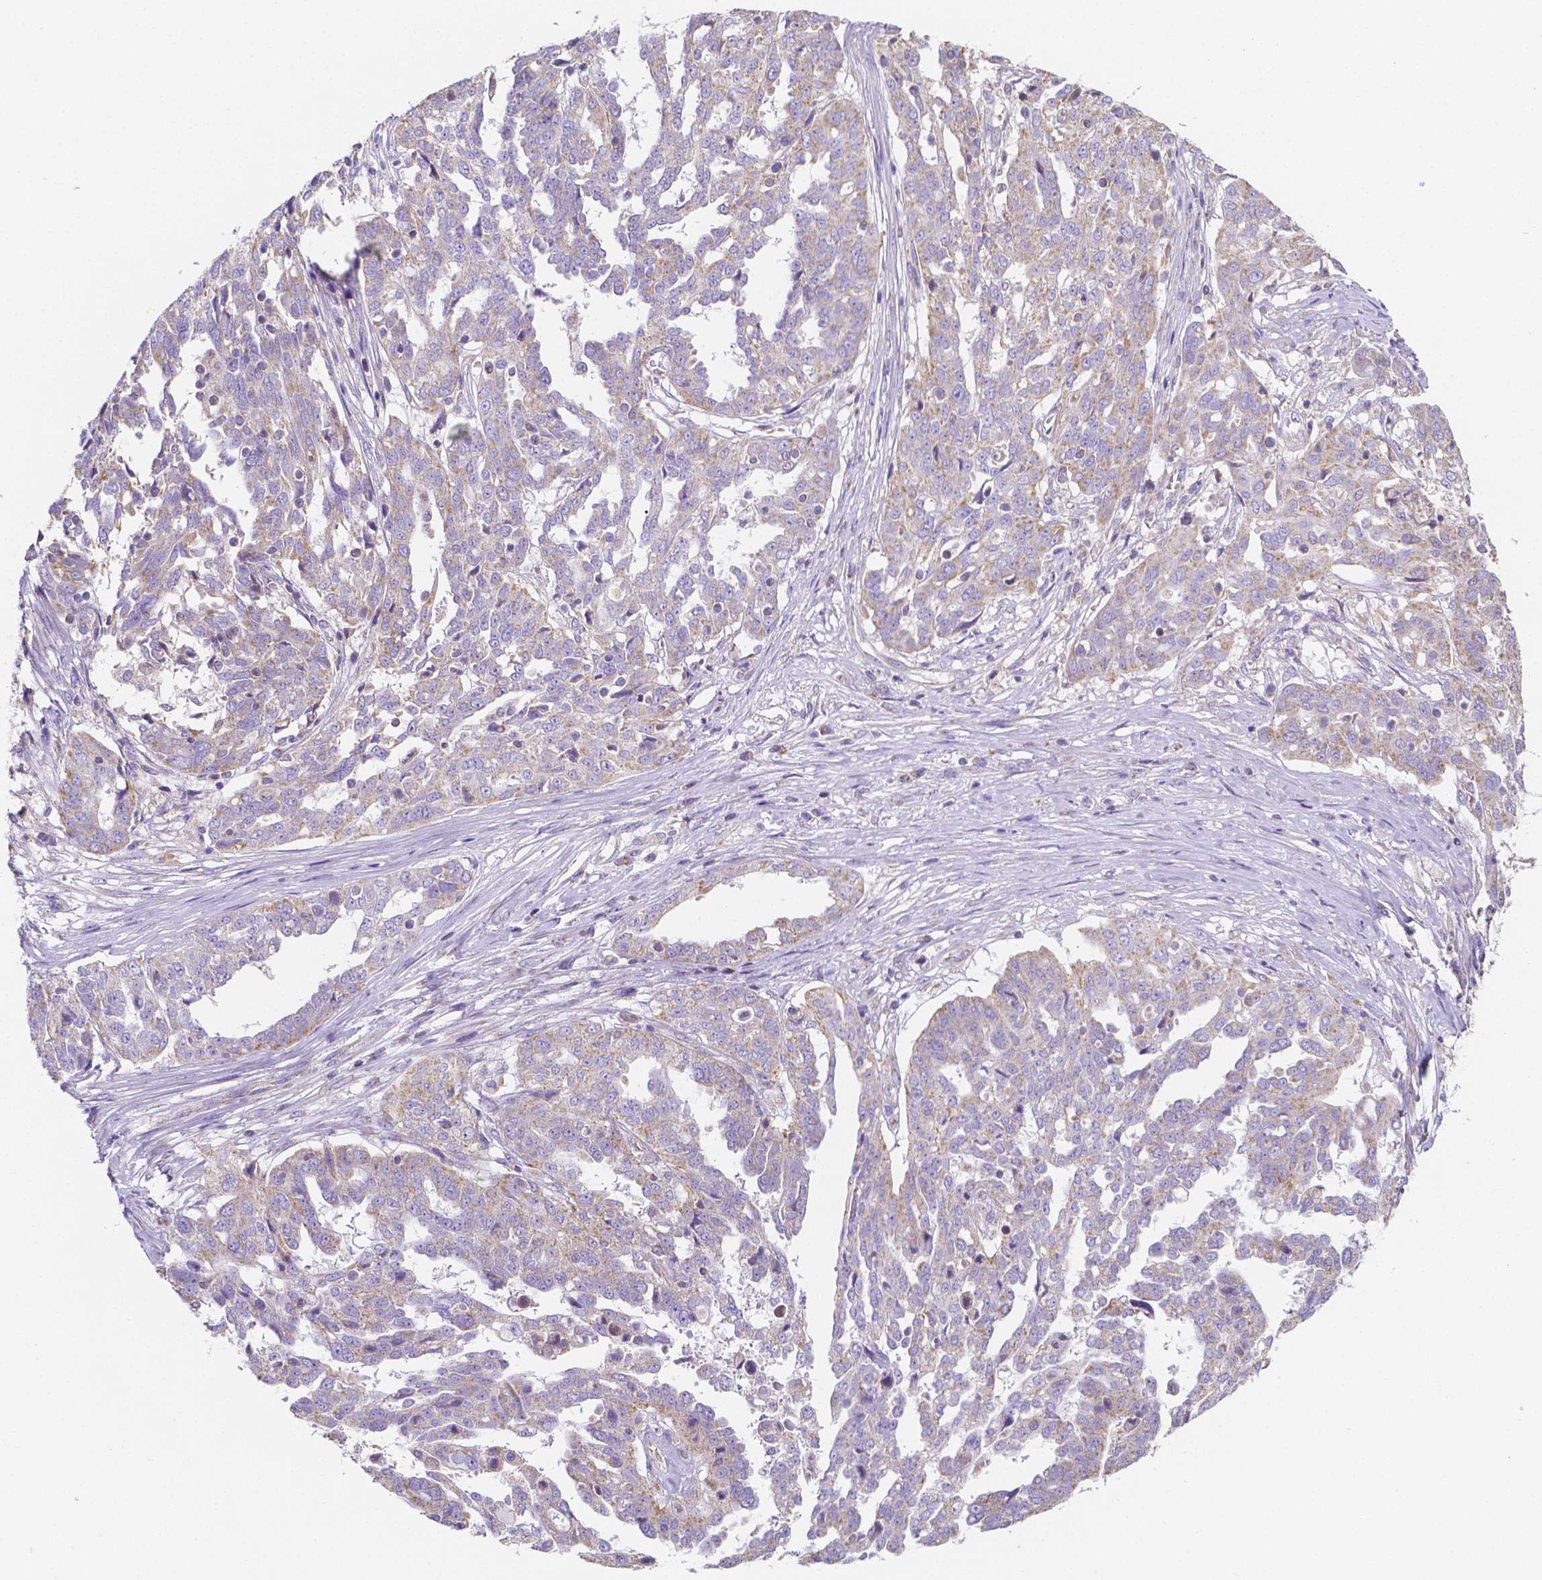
{"staining": {"intensity": "weak", "quantity": "25%-75%", "location": "cytoplasmic/membranous"}, "tissue": "ovarian cancer", "cell_type": "Tumor cells", "image_type": "cancer", "snomed": [{"axis": "morphology", "description": "Cystadenocarcinoma, serous, NOS"}, {"axis": "topography", "description": "Ovary"}], "caption": "IHC histopathology image of neoplastic tissue: human ovarian cancer stained using immunohistochemistry shows low levels of weak protein expression localized specifically in the cytoplasmic/membranous of tumor cells, appearing as a cytoplasmic/membranous brown color.", "gene": "SGTB", "patient": {"sex": "female", "age": 67}}